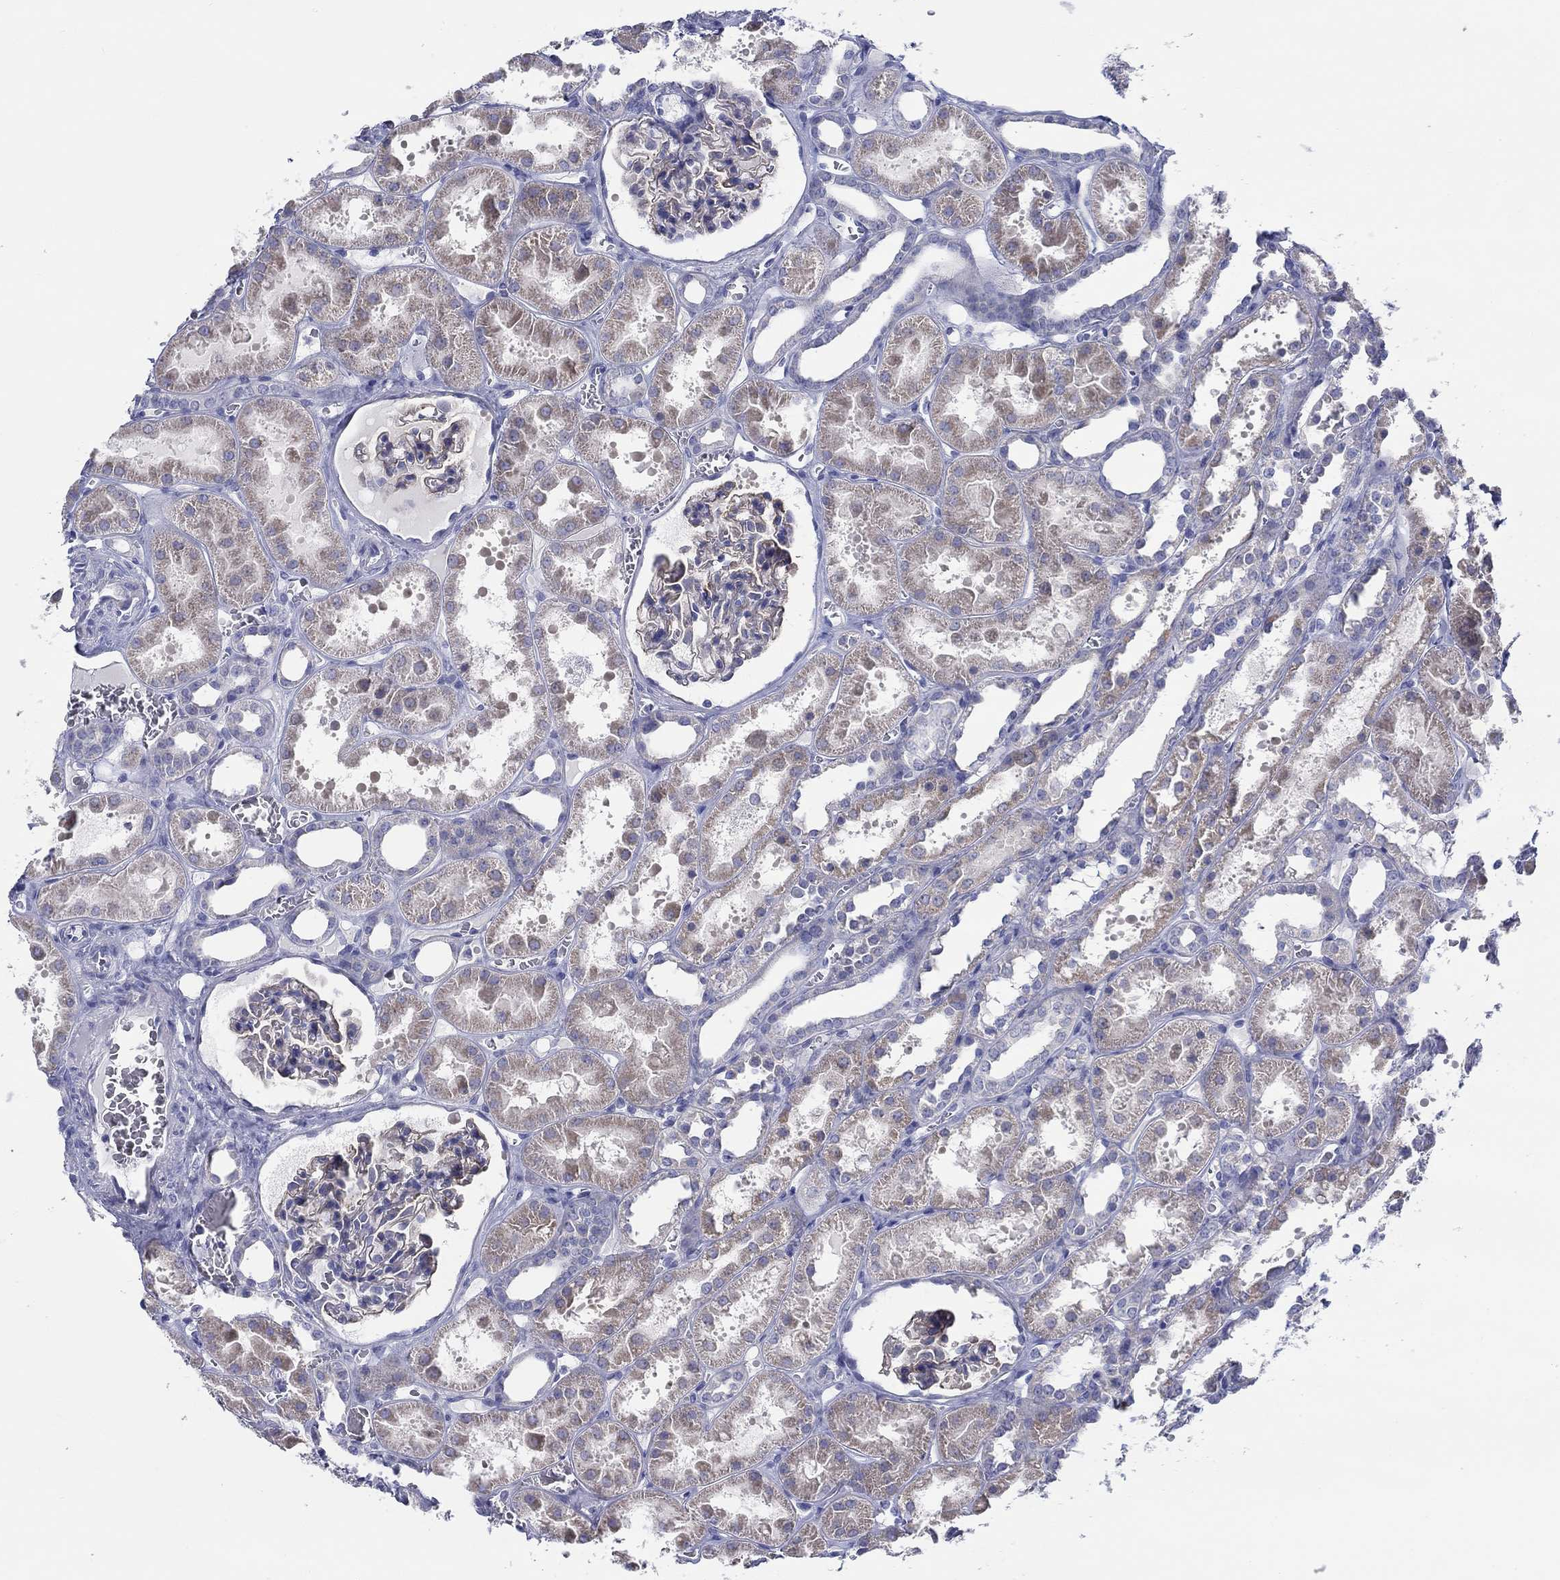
{"staining": {"intensity": "negative", "quantity": "none", "location": "none"}, "tissue": "kidney", "cell_type": "Cells in glomeruli", "image_type": "normal", "snomed": [{"axis": "morphology", "description": "Normal tissue, NOS"}, {"axis": "topography", "description": "Kidney"}], "caption": "Photomicrograph shows no significant protein expression in cells in glomeruli of unremarkable kidney. (DAB (3,3'-diaminobenzidine) IHC, high magnification).", "gene": "HAPLN4", "patient": {"sex": "female", "age": 41}}